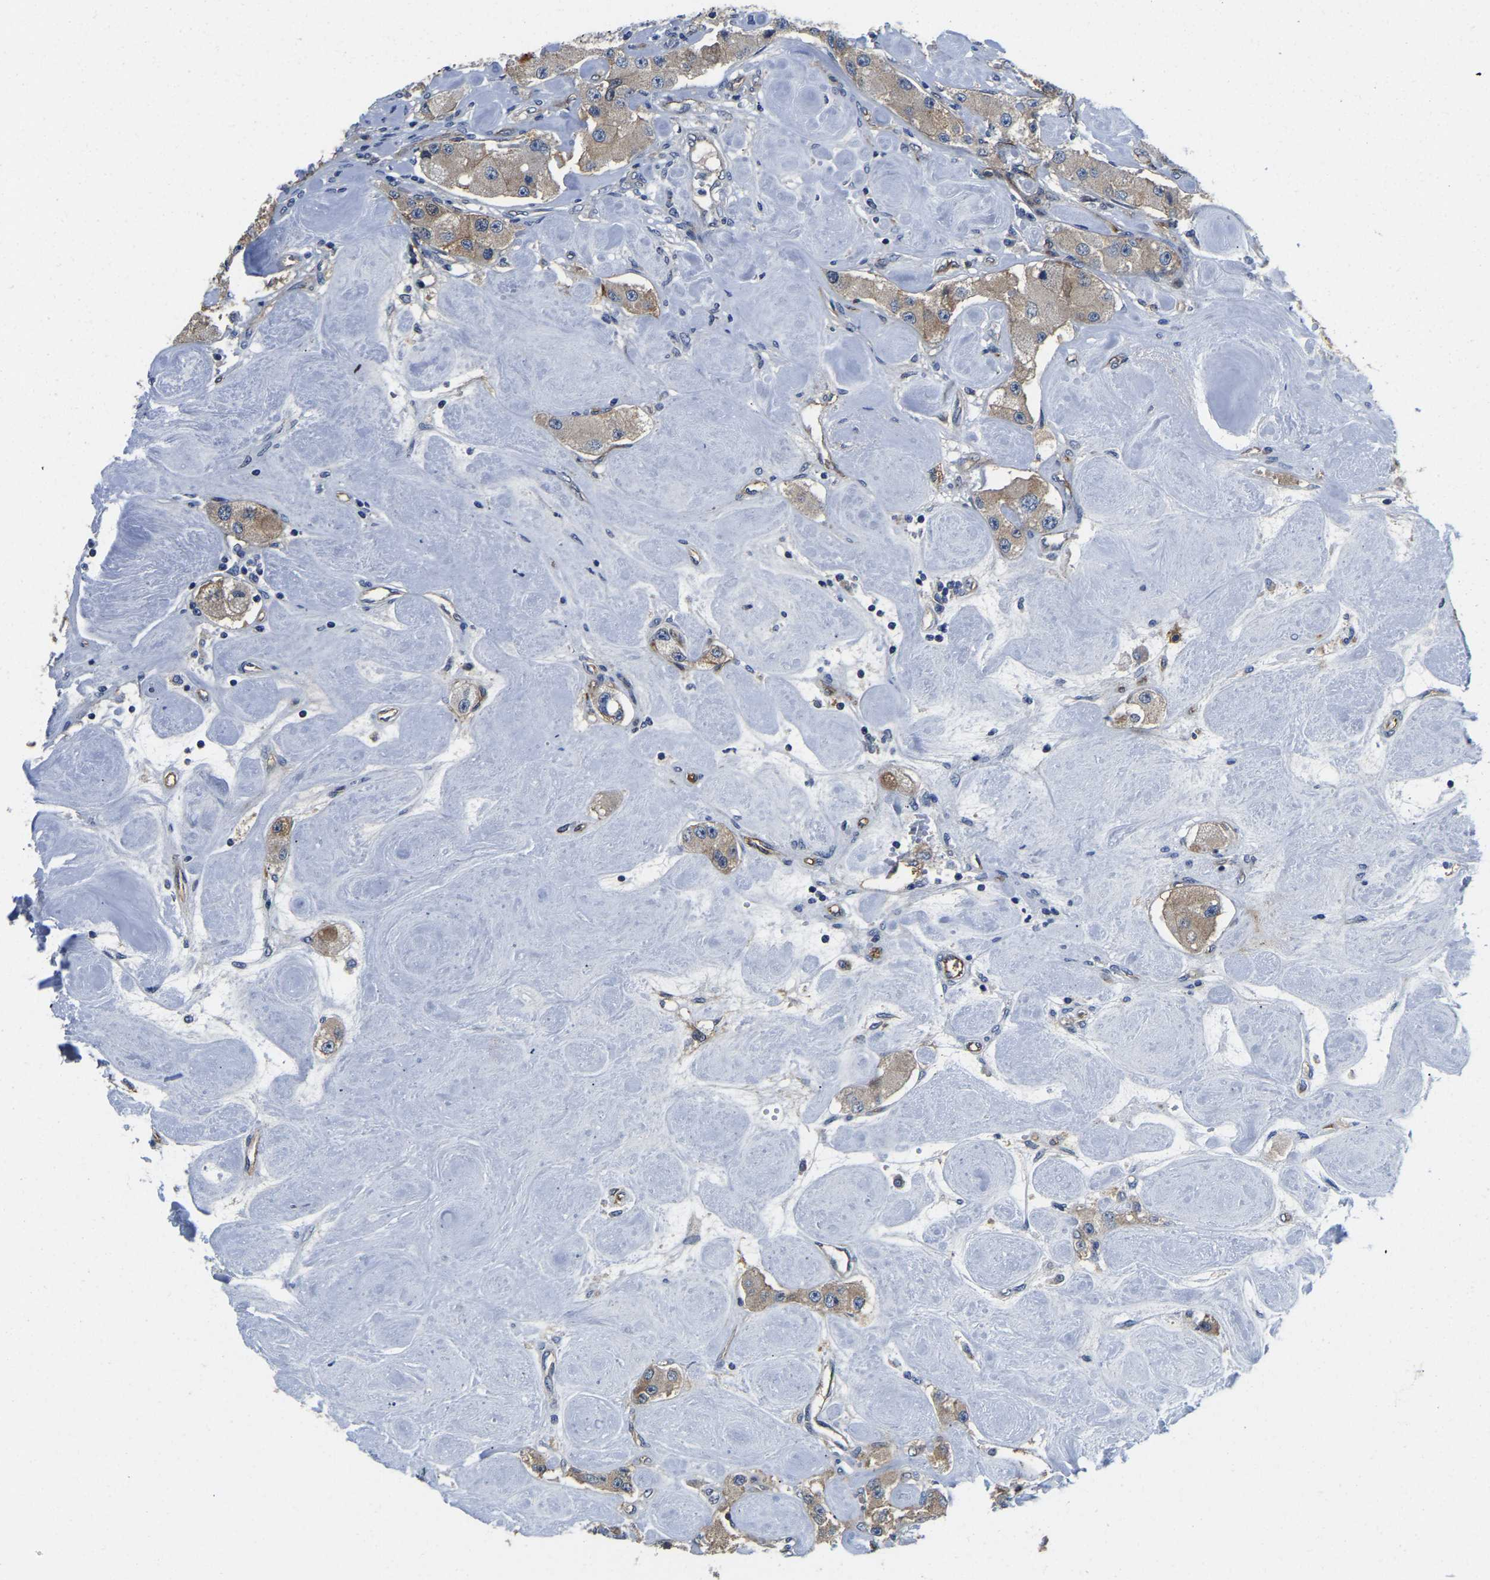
{"staining": {"intensity": "weak", "quantity": ">75%", "location": "cytoplasmic/membranous"}, "tissue": "carcinoid", "cell_type": "Tumor cells", "image_type": "cancer", "snomed": [{"axis": "morphology", "description": "Carcinoid, malignant, NOS"}, {"axis": "topography", "description": "Pancreas"}], "caption": "This micrograph displays immunohistochemistry staining of human malignant carcinoid, with low weak cytoplasmic/membranous staining in about >75% of tumor cells.", "gene": "ITGA2", "patient": {"sex": "male", "age": 41}}